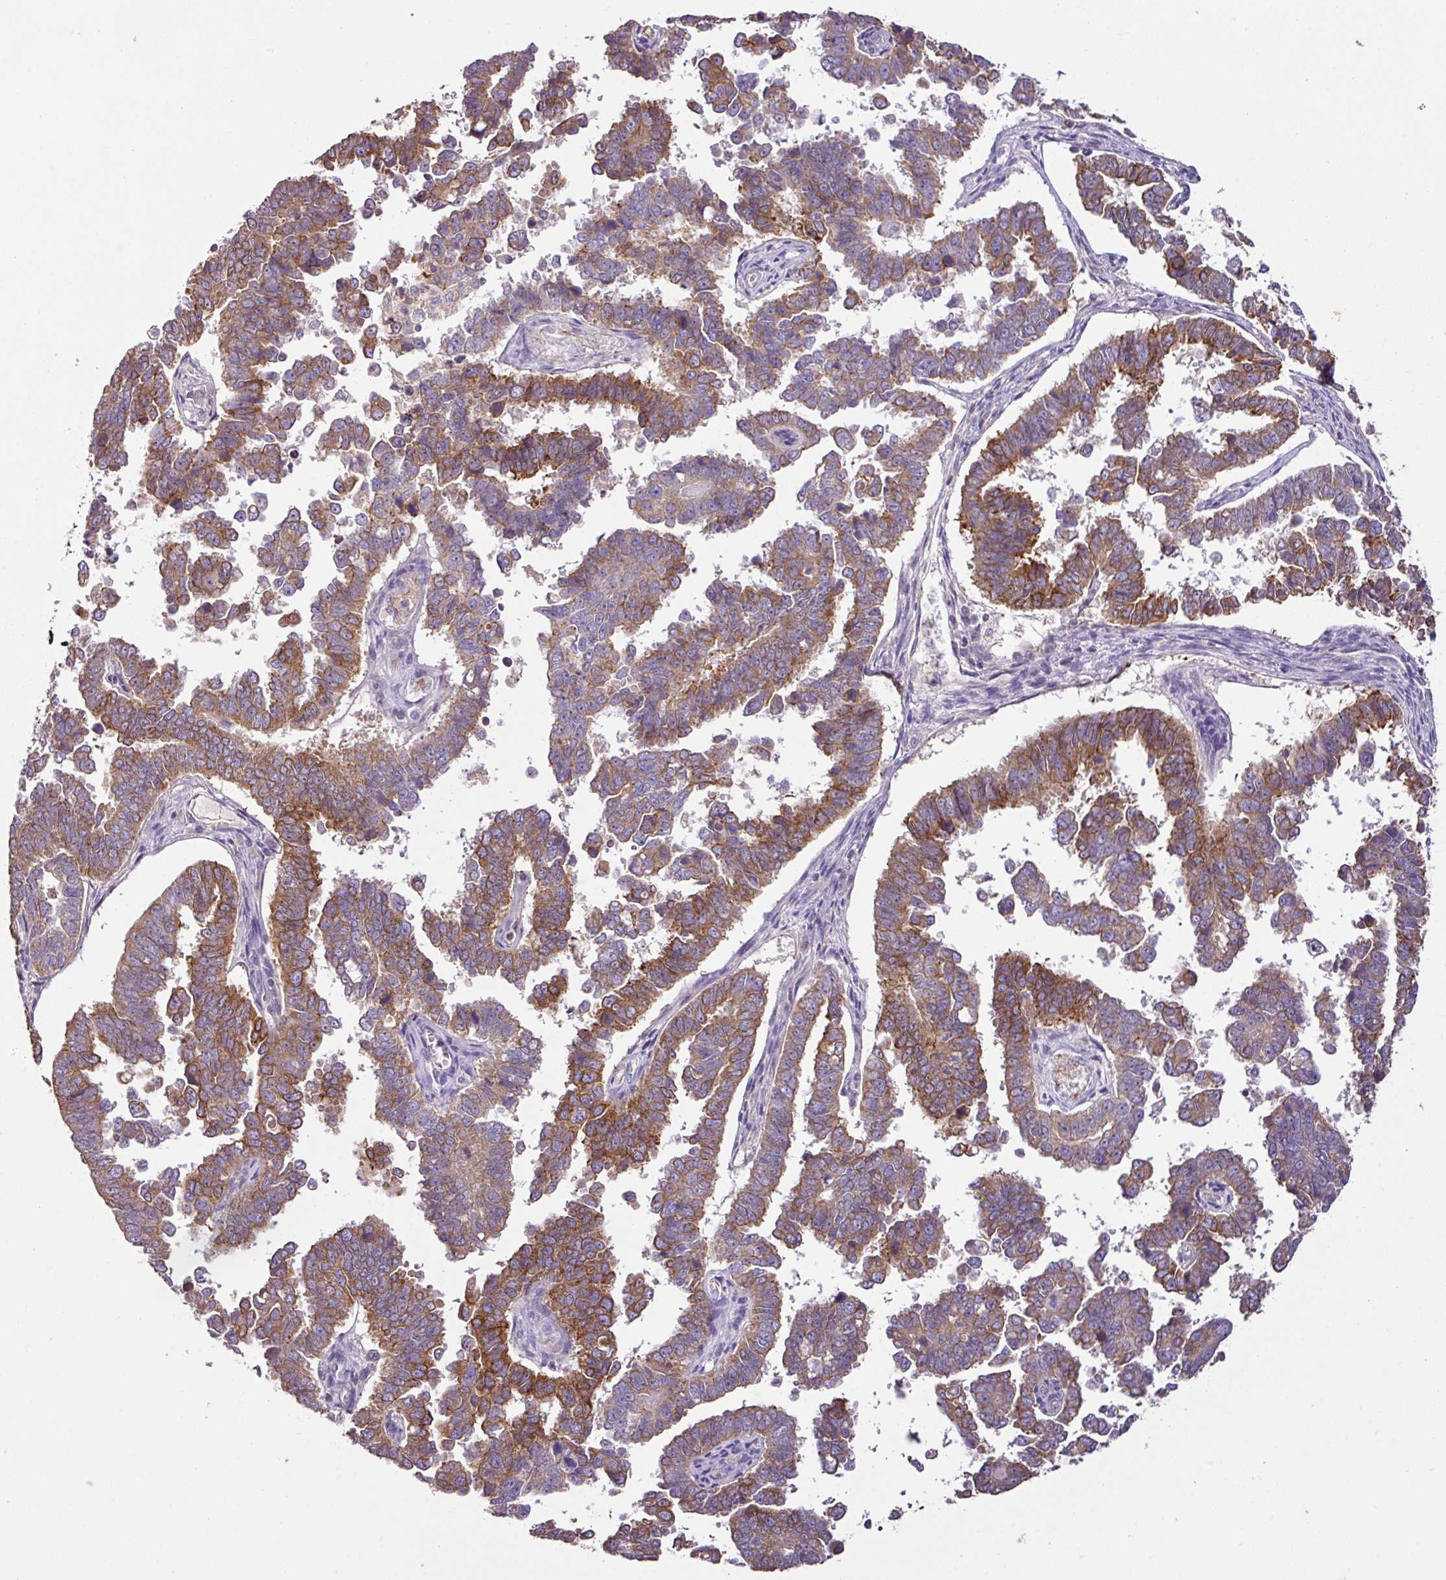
{"staining": {"intensity": "moderate", "quantity": ">75%", "location": "cytoplasmic/membranous"}, "tissue": "endometrial cancer", "cell_type": "Tumor cells", "image_type": "cancer", "snomed": [{"axis": "morphology", "description": "Adenocarcinoma, NOS"}, {"axis": "topography", "description": "Endometrium"}], "caption": "An IHC photomicrograph of tumor tissue is shown. Protein staining in brown shows moderate cytoplasmic/membranous positivity in adenocarcinoma (endometrial) within tumor cells. The staining is performed using DAB (3,3'-diaminobenzidine) brown chromogen to label protein expression. The nuclei are counter-stained blue using hematoxylin.", "gene": "AGR3", "patient": {"sex": "female", "age": 75}}